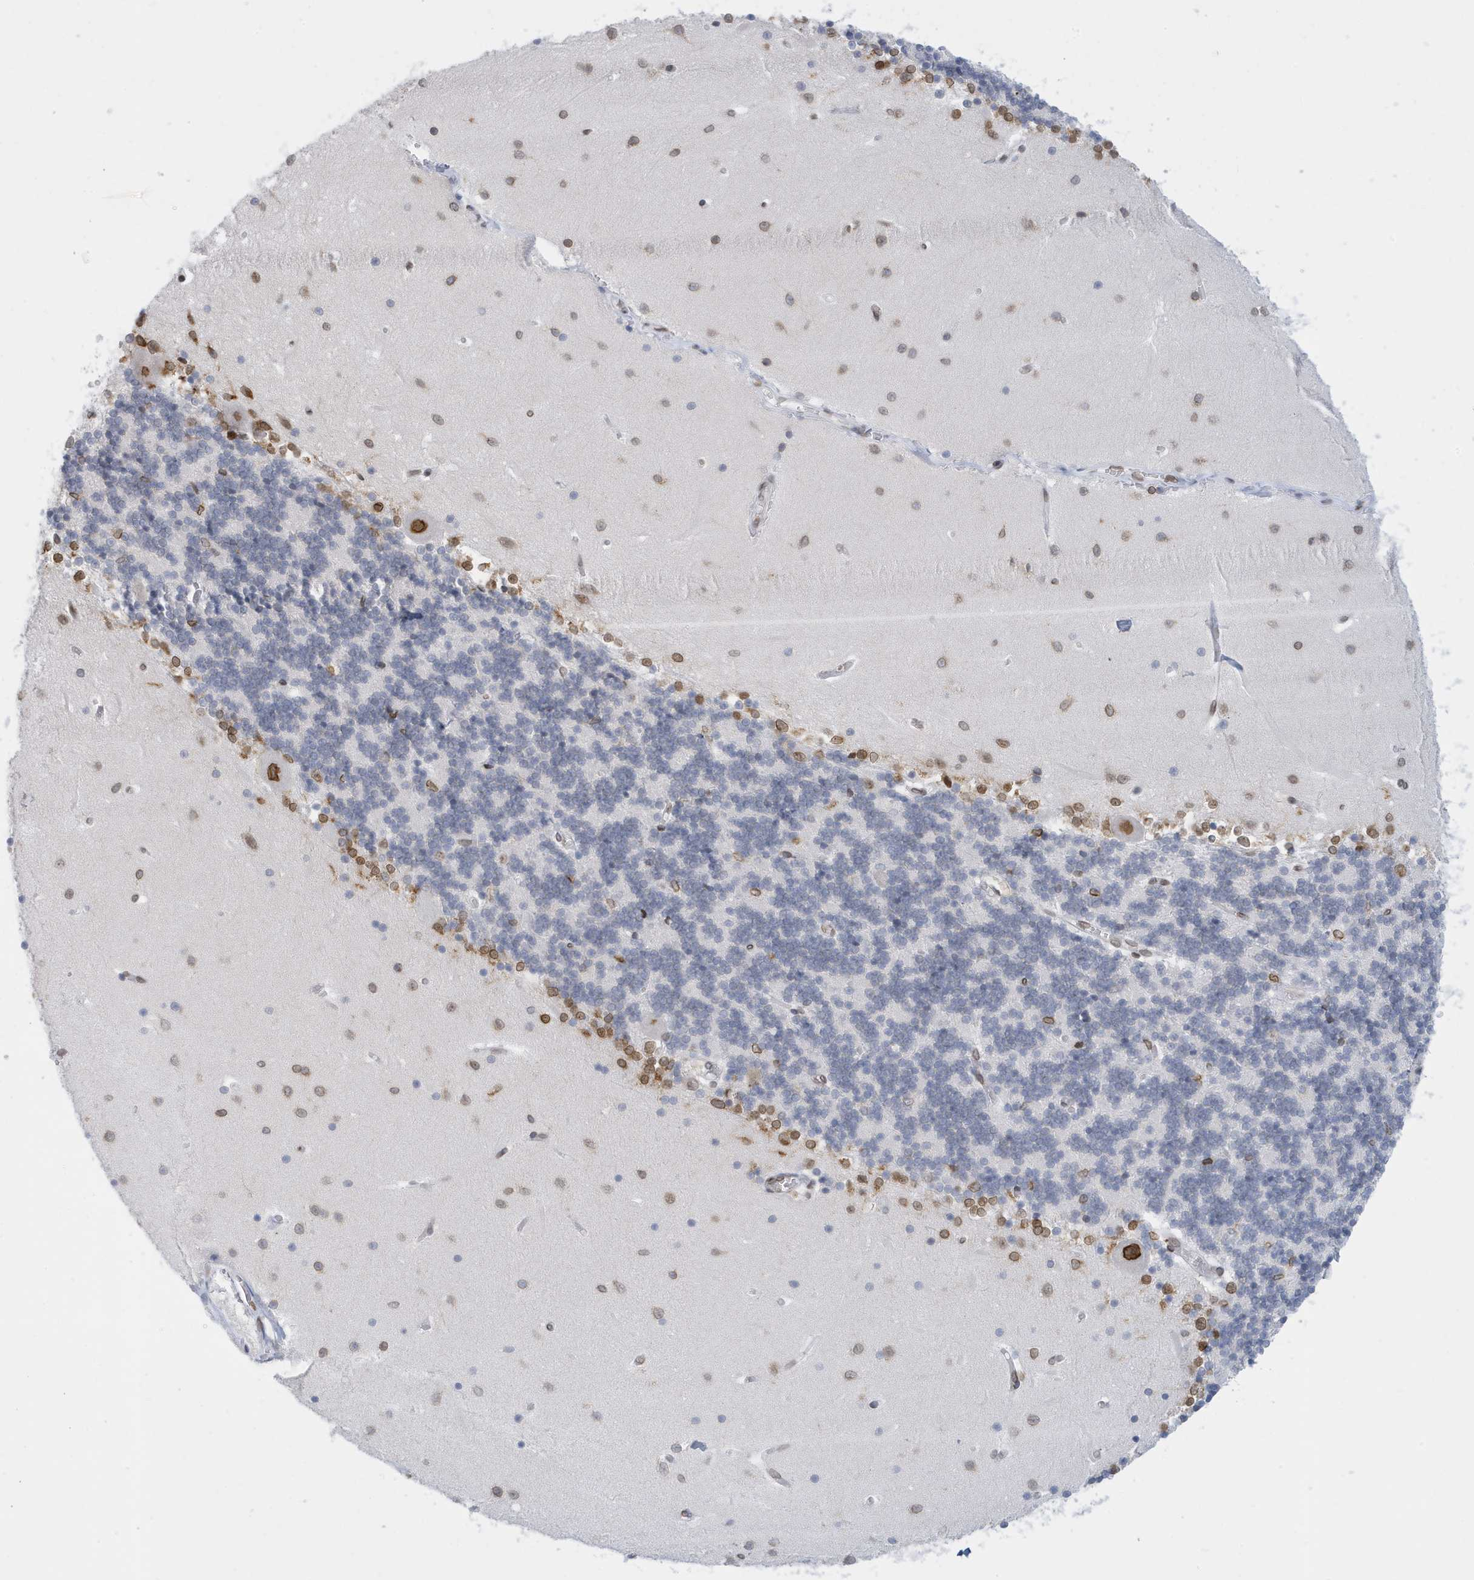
{"staining": {"intensity": "negative", "quantity": "none", "location": "none"}, "tissue": "cerebellum", "cell_type": "Cells in granular layer", "image_type": "normal", "snomed": [{"axis": "morphology", "description": "Normal tissue, NOS"}, {"axis": "topography", "description": "Cerebellum"}], "caption": "Cells in granular layer show no significant protein positivity in unremarkable cerebellum. The staining was performed using DAB (3,3'-diaminobenzidine) to visualize the protein expression in brown, while the nuclei were stained in blue with hematoxylin (Magnification: 20x).", "gene": "PCYT1A", "patient": {"sex": "male", "age": 37}}